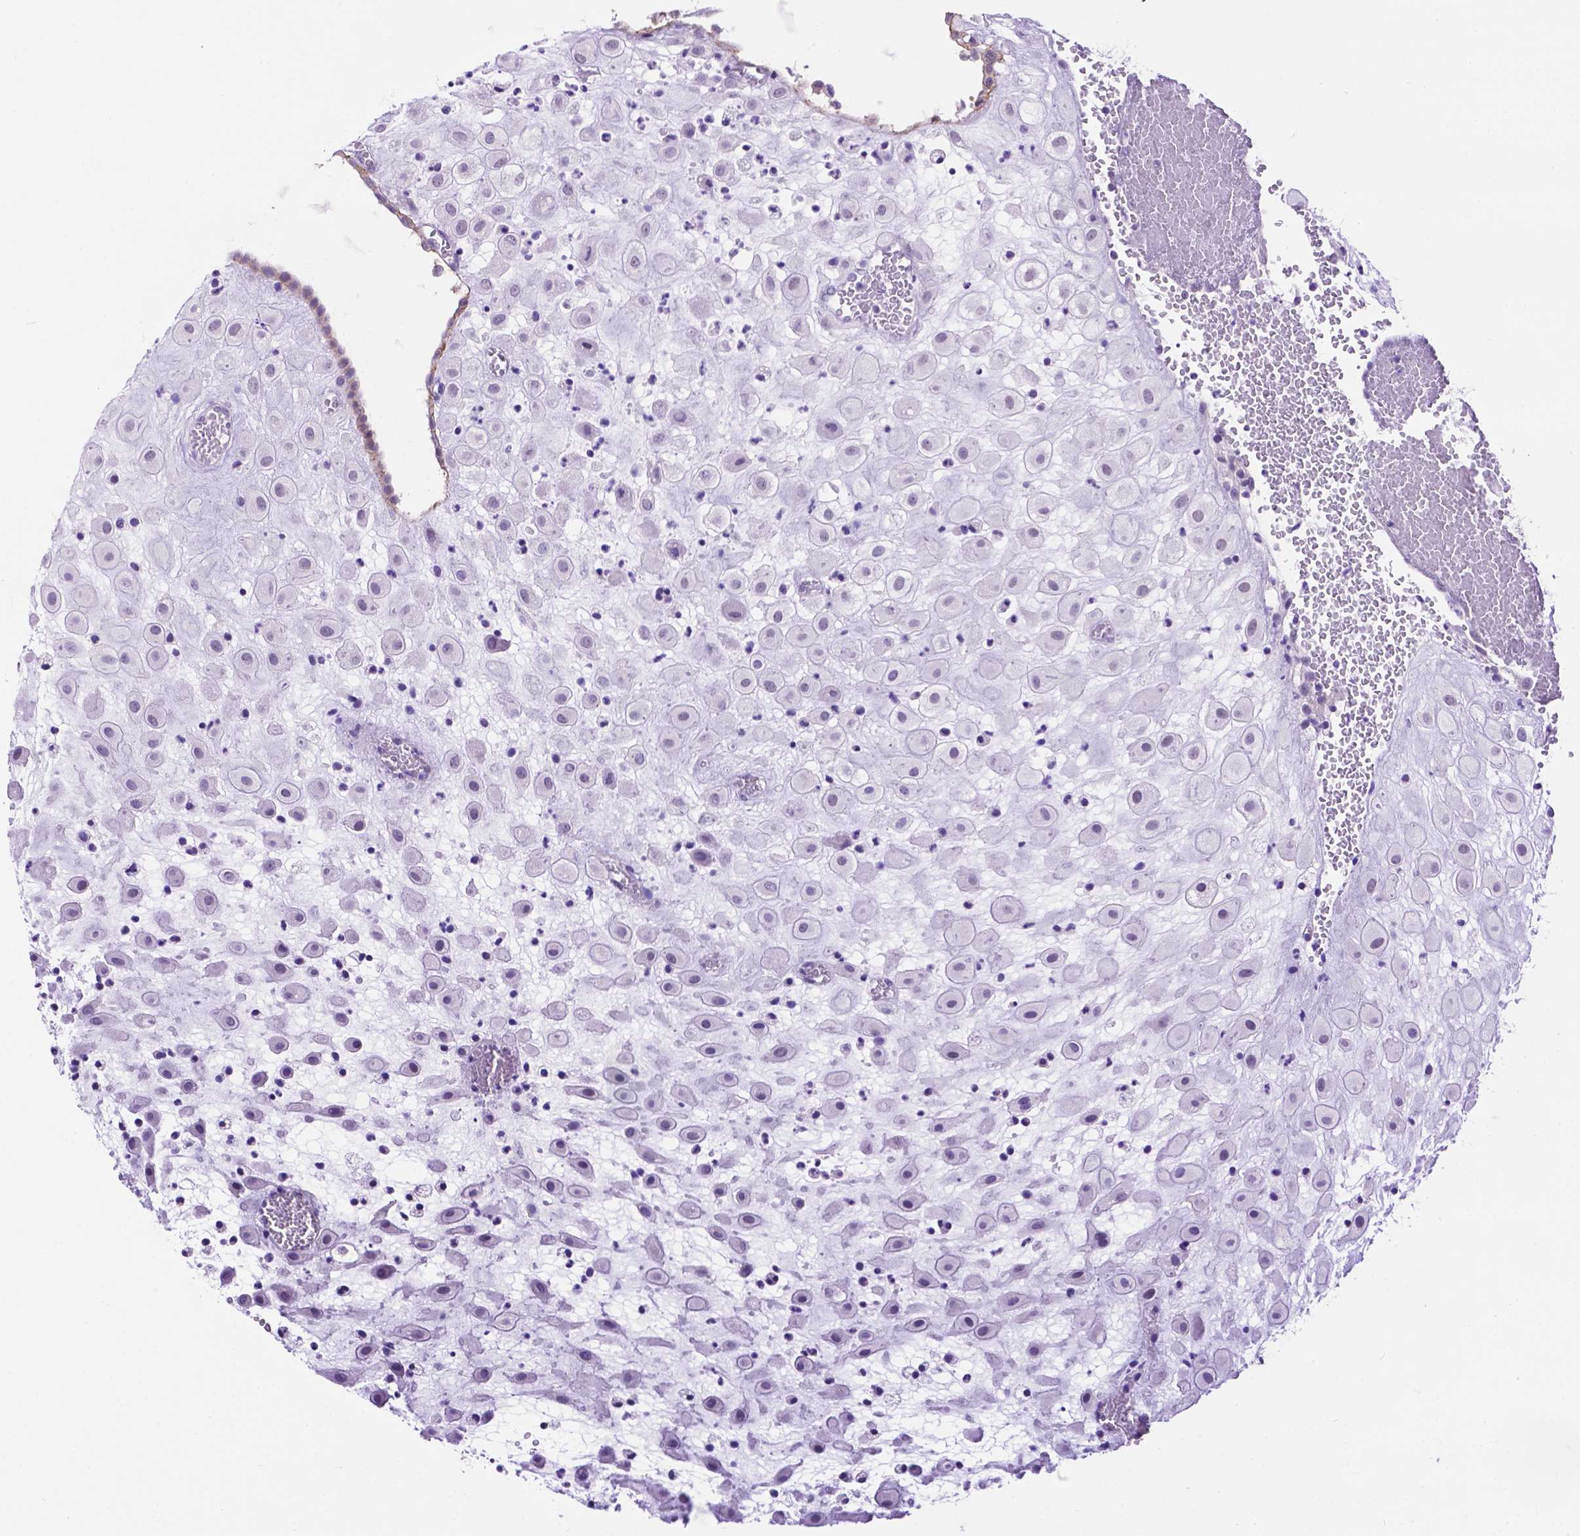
{"staining": {"intensity": "negative", "quantity": "none", "location": "none"}, "tissue": "placenta", "cell_type": "Decidual cells", "image_type": "normal", "snomed": [{"axis": "morphology", "description": "Normal tissue, NOS"}, {"axis": "topography", "description": "Placenta"}], "caption": "A histopathology image of placenta stained for a protein reveals no brown staining in decidual cells. (DAB (3,3'-diaminobenzidine) IHC with hematoxylin counter stain).", "gene": "TACSTD2", "patient": {"sex": "female", "age": 24}}